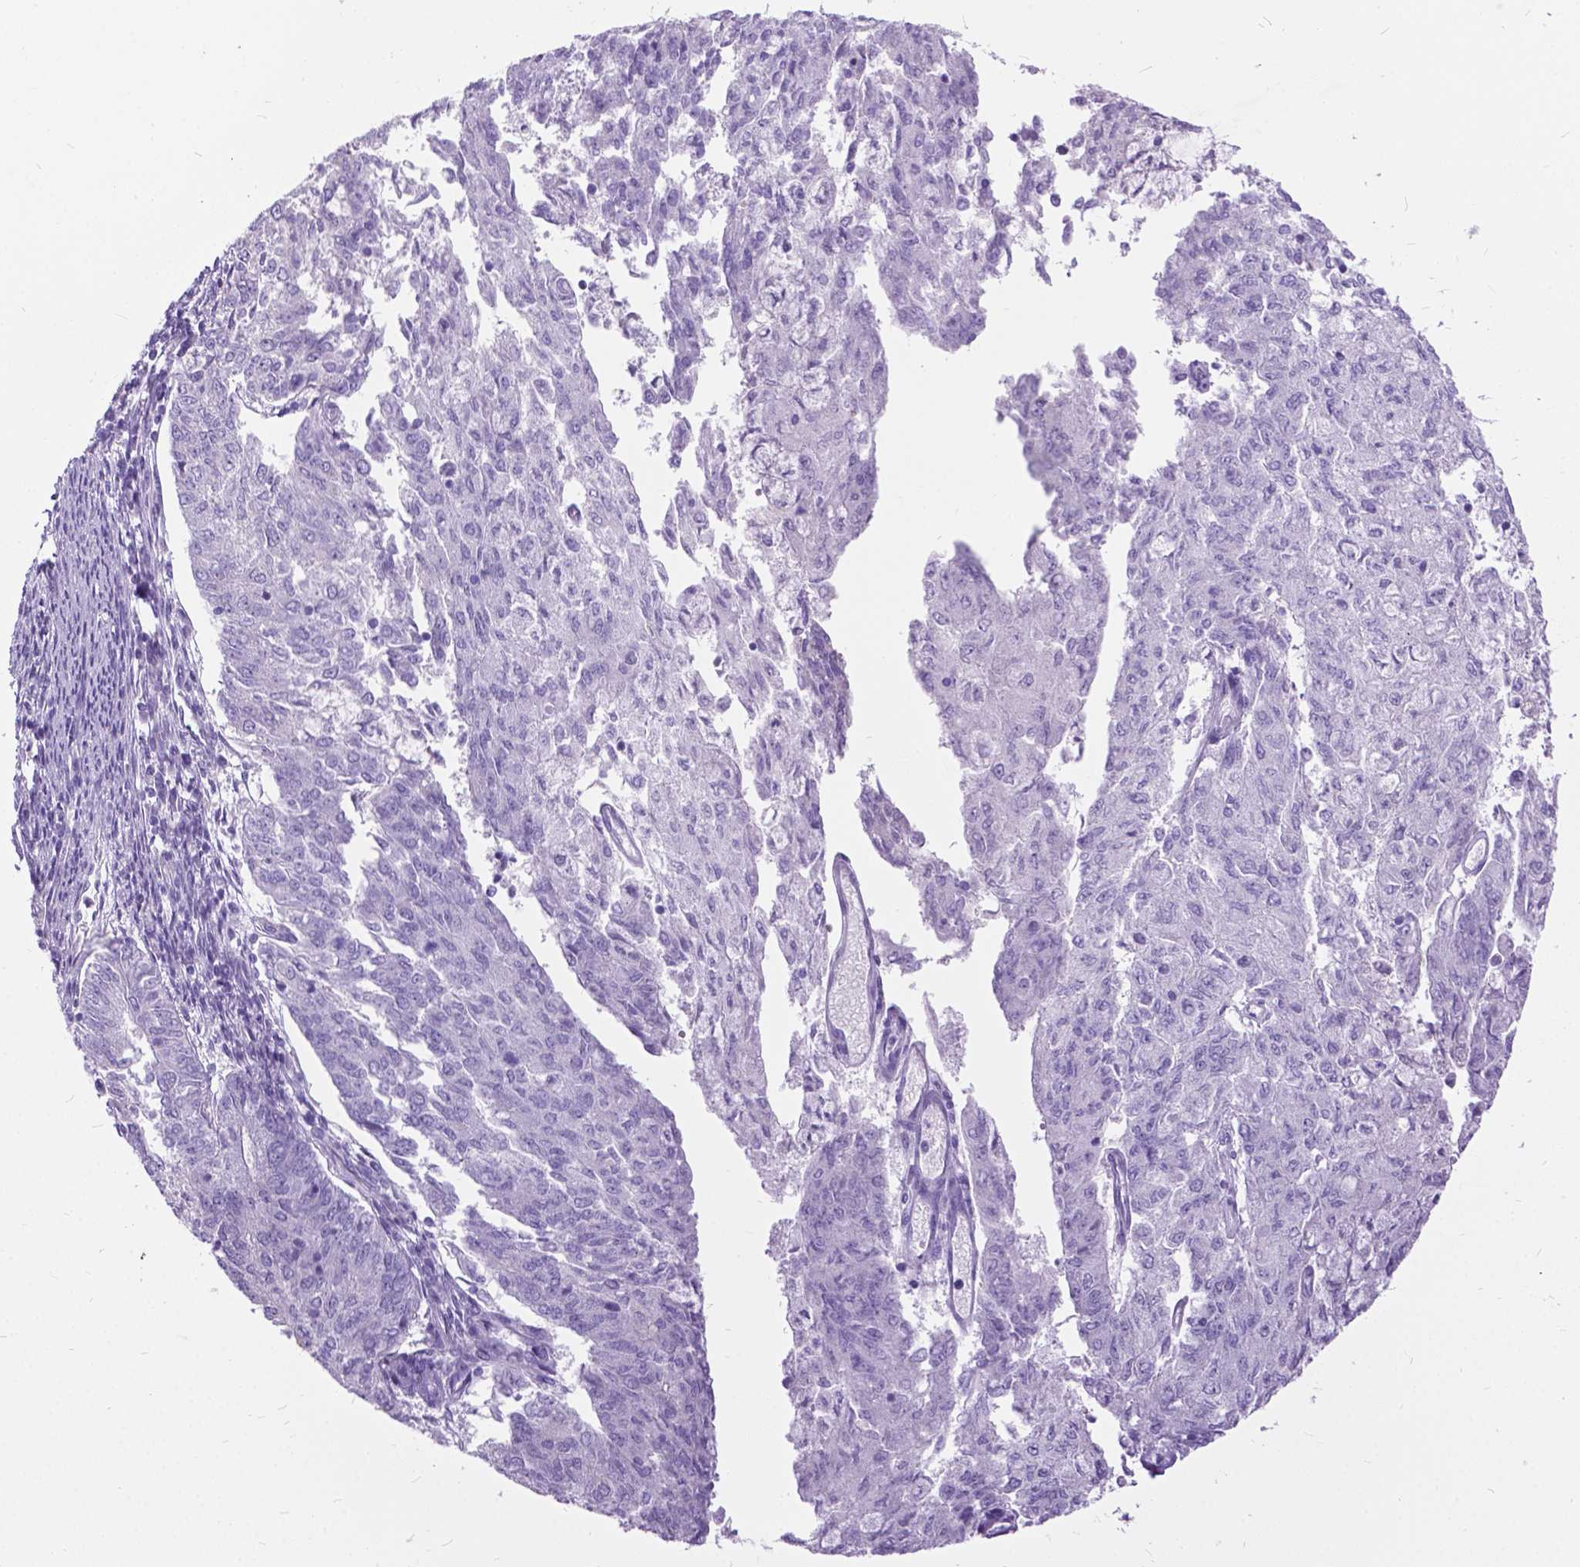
{"staining": {"intensity": "negative", "quantity": "none", "location": "none"}, "tissue": "endometrial cancer", "cell_type": "Tumor cells", "image_type": "cancer", "snomed": [{"axis": "morphology", "description": "Adenocarcinoma, NOS"}, {"axis": "topography", "description": "Endometrium"}], "caption": "The micrograph demonstrates no significant positivity in tumor cells of adenocarcinoma (endometrial).", "gene": "BSND", "patient": {"sex": "female", "age": 82}}